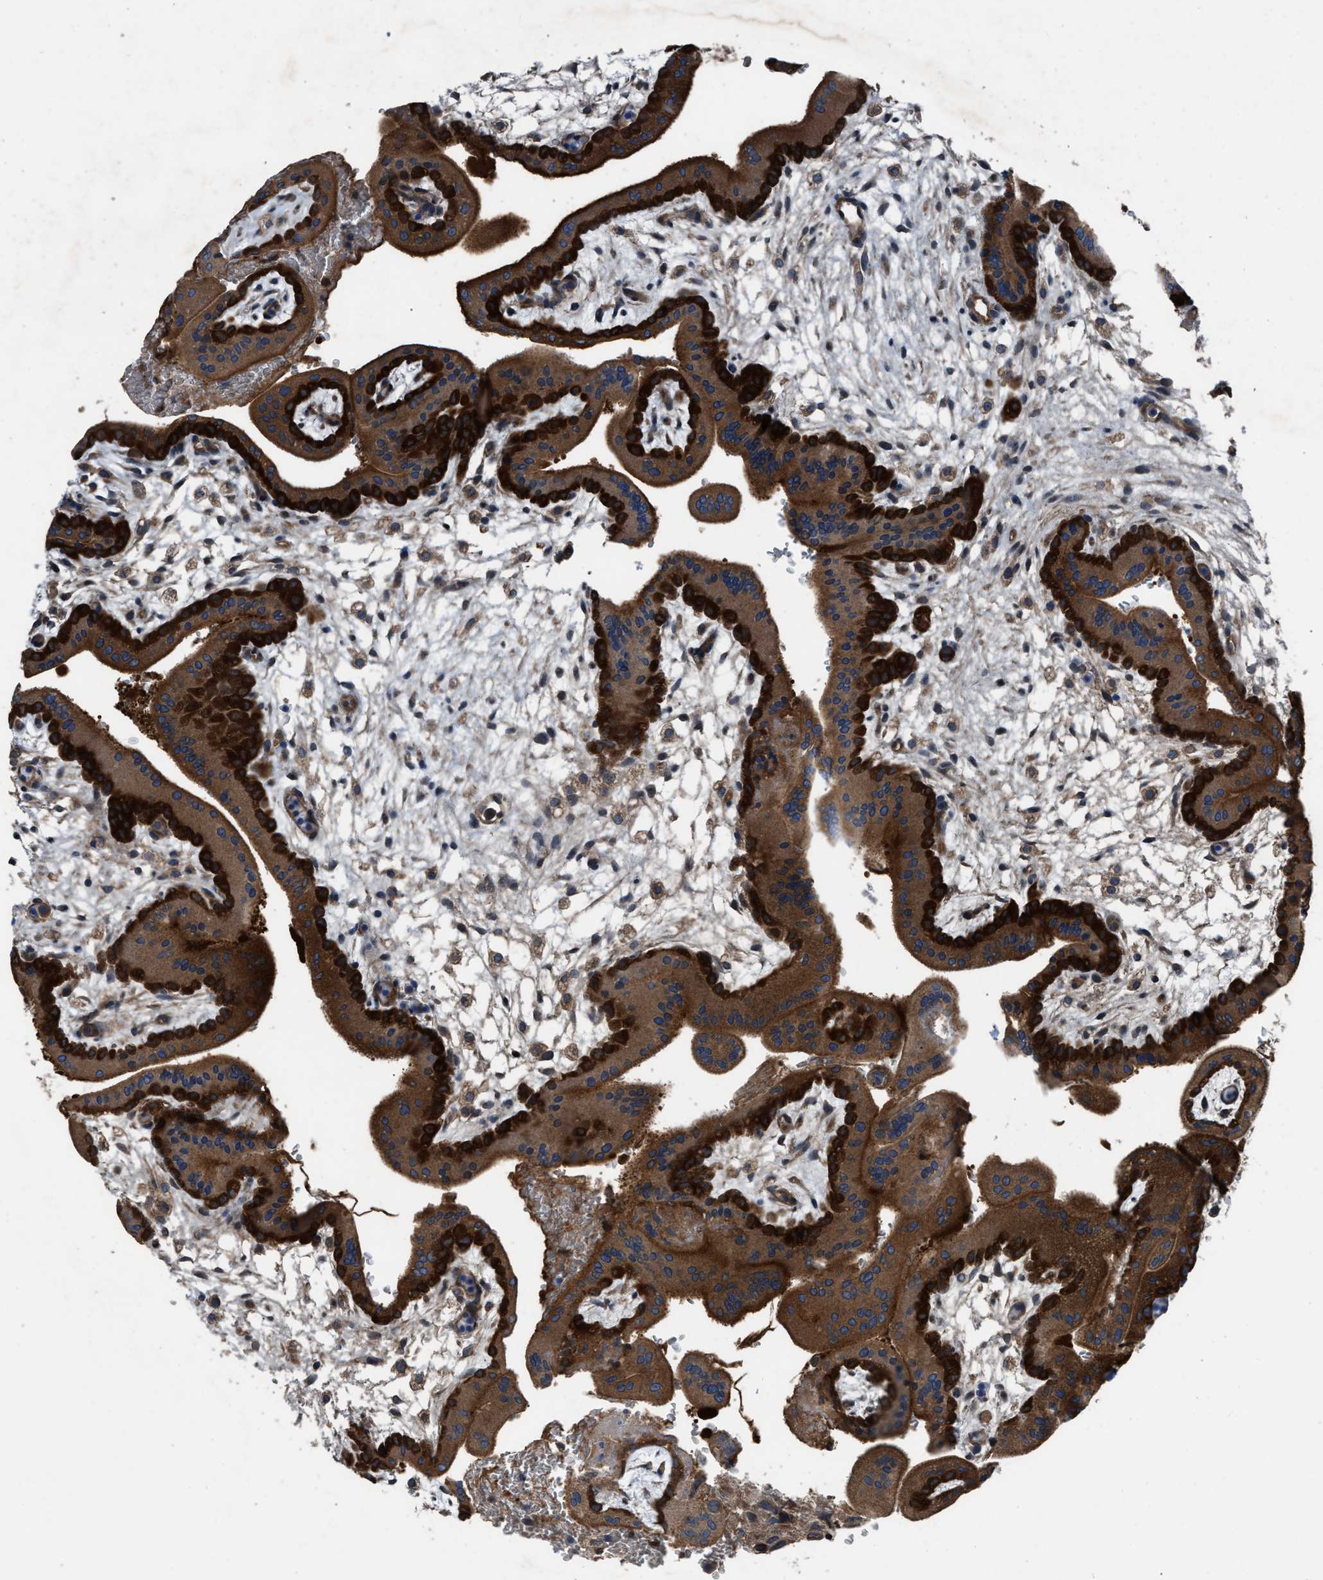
{"staining": {"intensity": "moderate", "quantity": ">75%", "location": "cytoplasmic/membranous"}, "tissue": "placenta", "cell_type": "Decidual cells", "image_type": "normal", "snomed": [{"axis": "morphology", "description": "Normal tissue, NOS"}, {"axis": "topography", "description": "Placenta"}], "caption": "DAB immunohistochemical staining of normal human placenta displays moderate cytoplasmic/membranous protein staining in approximately >75% of decidual cells.", "gene": "USP25", "patient": {"sex": "female", "age": 35}}